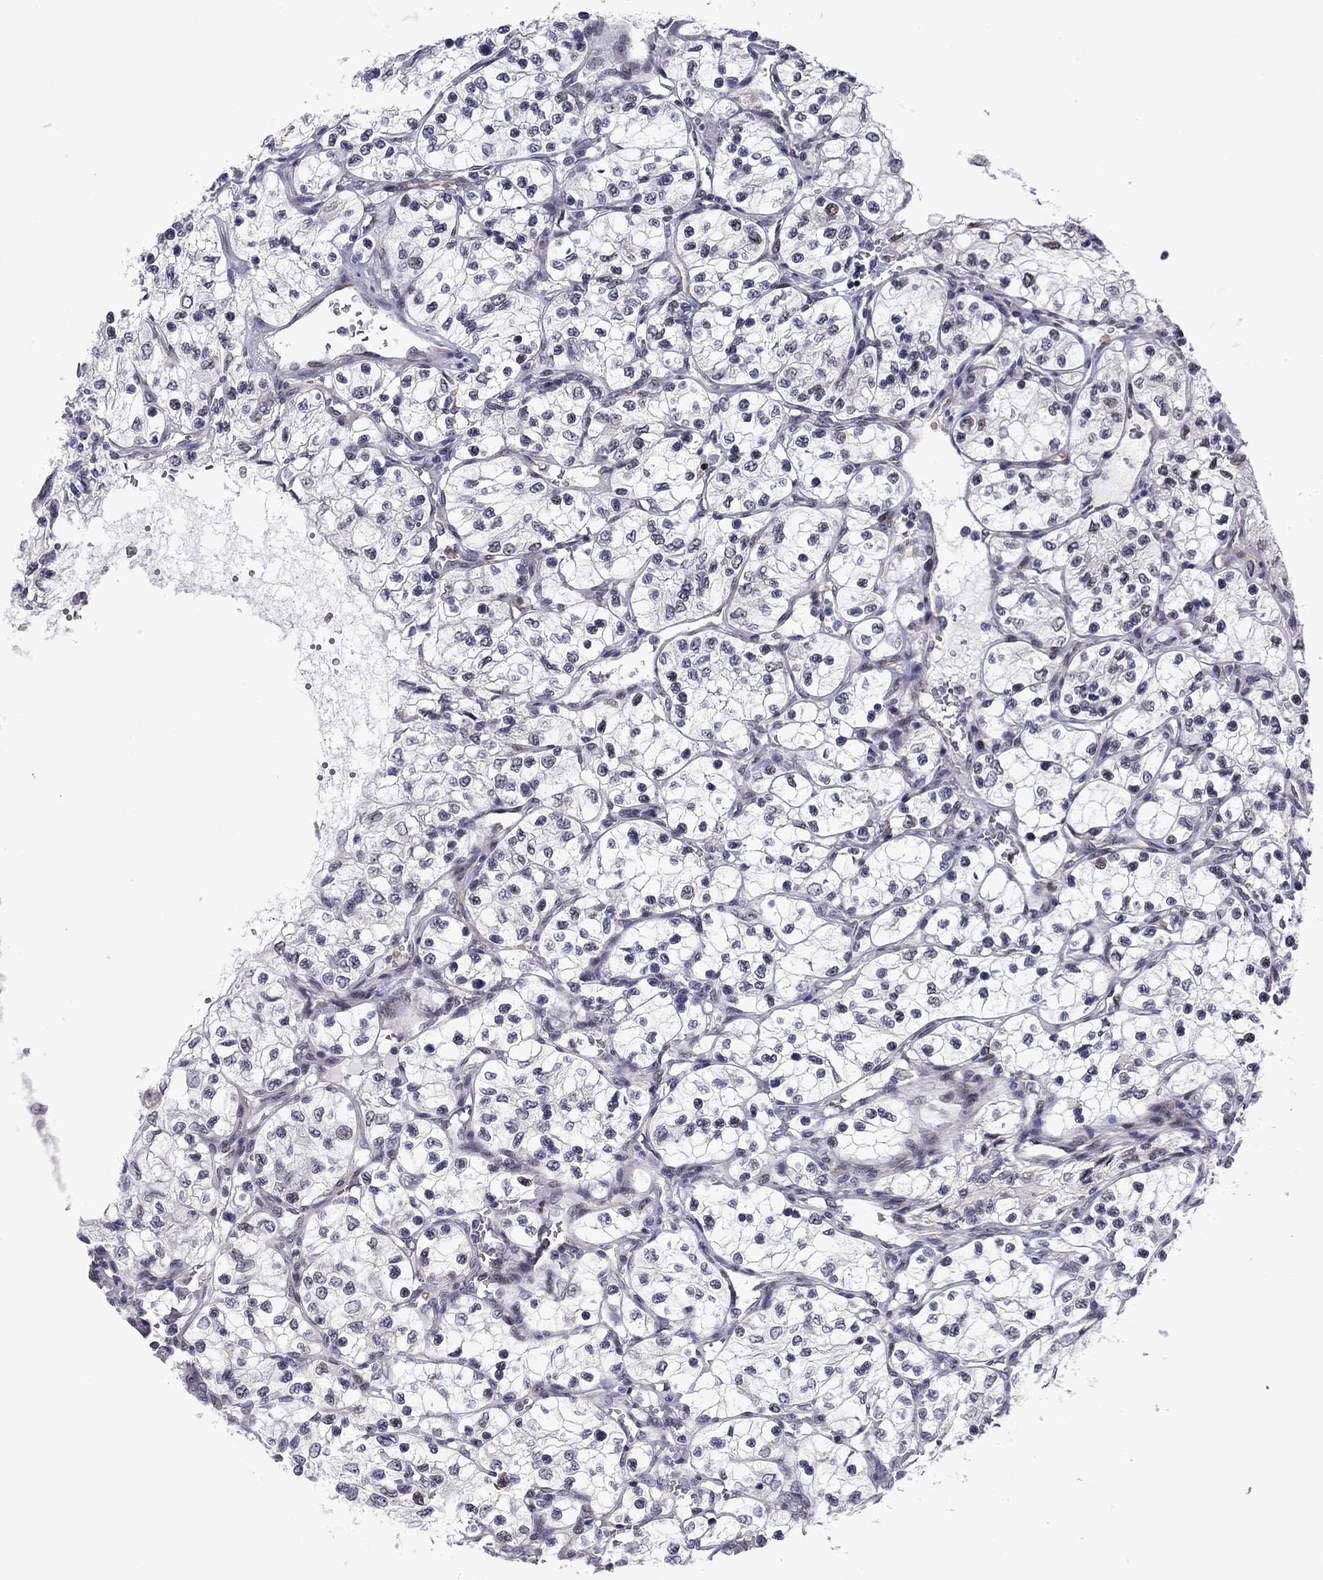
{"staining": {"intensity": "moderate", "quantity": "<25%", "location": "nuclear"}, "tissue": "renal cancer", "cell_type": "Tumor cells", "image_type": "cancer", "snomed": [{"axis": "morphology", "description": "Adenocarcinoma, NOS"}, {"axis": "topography", "description": "Kidney"}], "caption": "IHC of human renal cancer (adenocarcinoma) reveals low levels of moderate nuclear expression in approximately <25% of tumor cells.", "gene": "SURF2", "patient": {"sex": "female", "age": 69}}